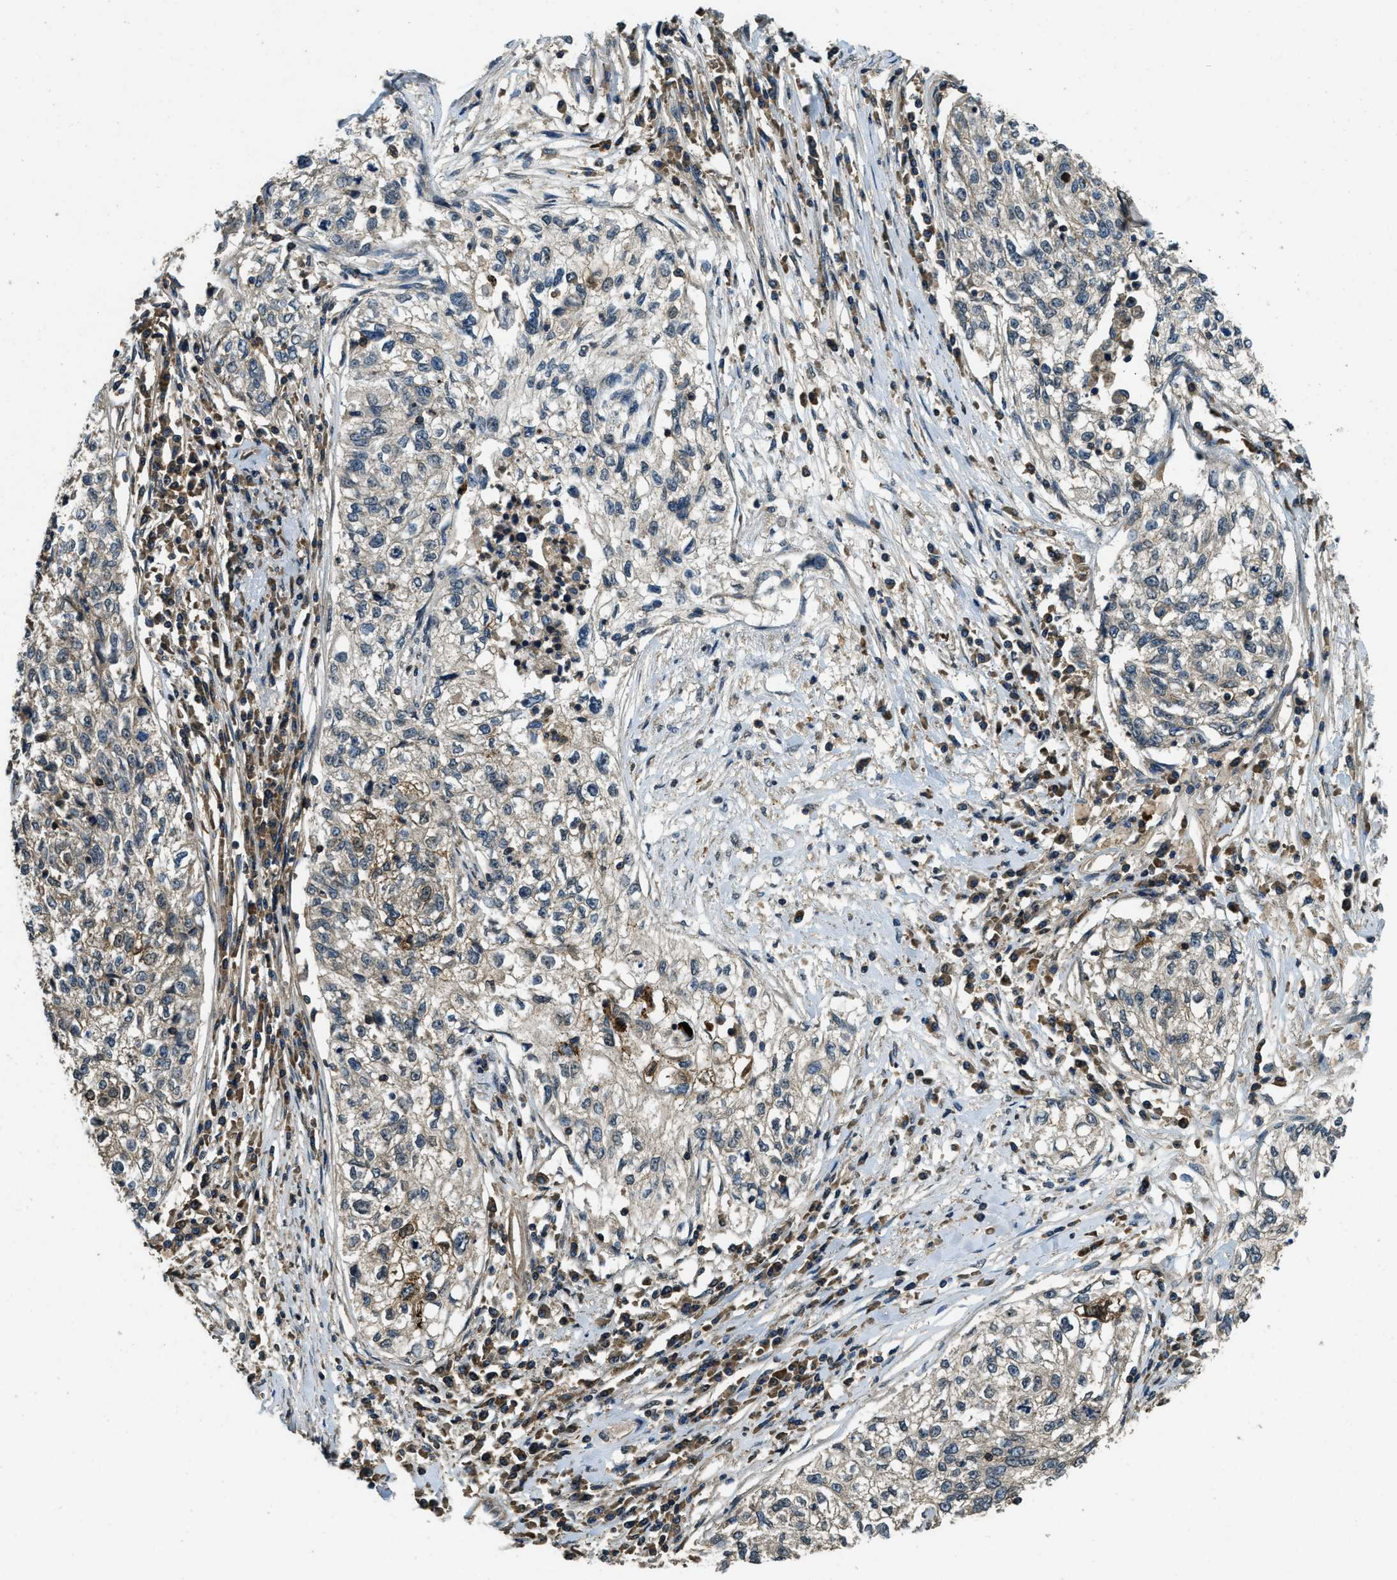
{"staining": {"intensity": "weak", "quantity": "<25%", "location": "cytoplasmic/membranous"}, "tissue": "cervical cancer", "cell_type": "Tumor cells", "image_type": "cancer", "snomed": [{"axis": "morphology", "description": "Squamous cell carcinoma, NOS"}, {"axis": "topography", "description": "Cervix"}], "caption": "A high-resolution photomicrograph shows IHC staining of squamous cell carcinoma (cervical), which exhibits no significant expression in tumor cells. (Stains: DAB immunohistochemistry with hematoxylin counter stain, Microscopy: brightfield microscopy at high magnification).", "gene": "ATP8B1", "patient": {"sex": "female", "age": 57}}